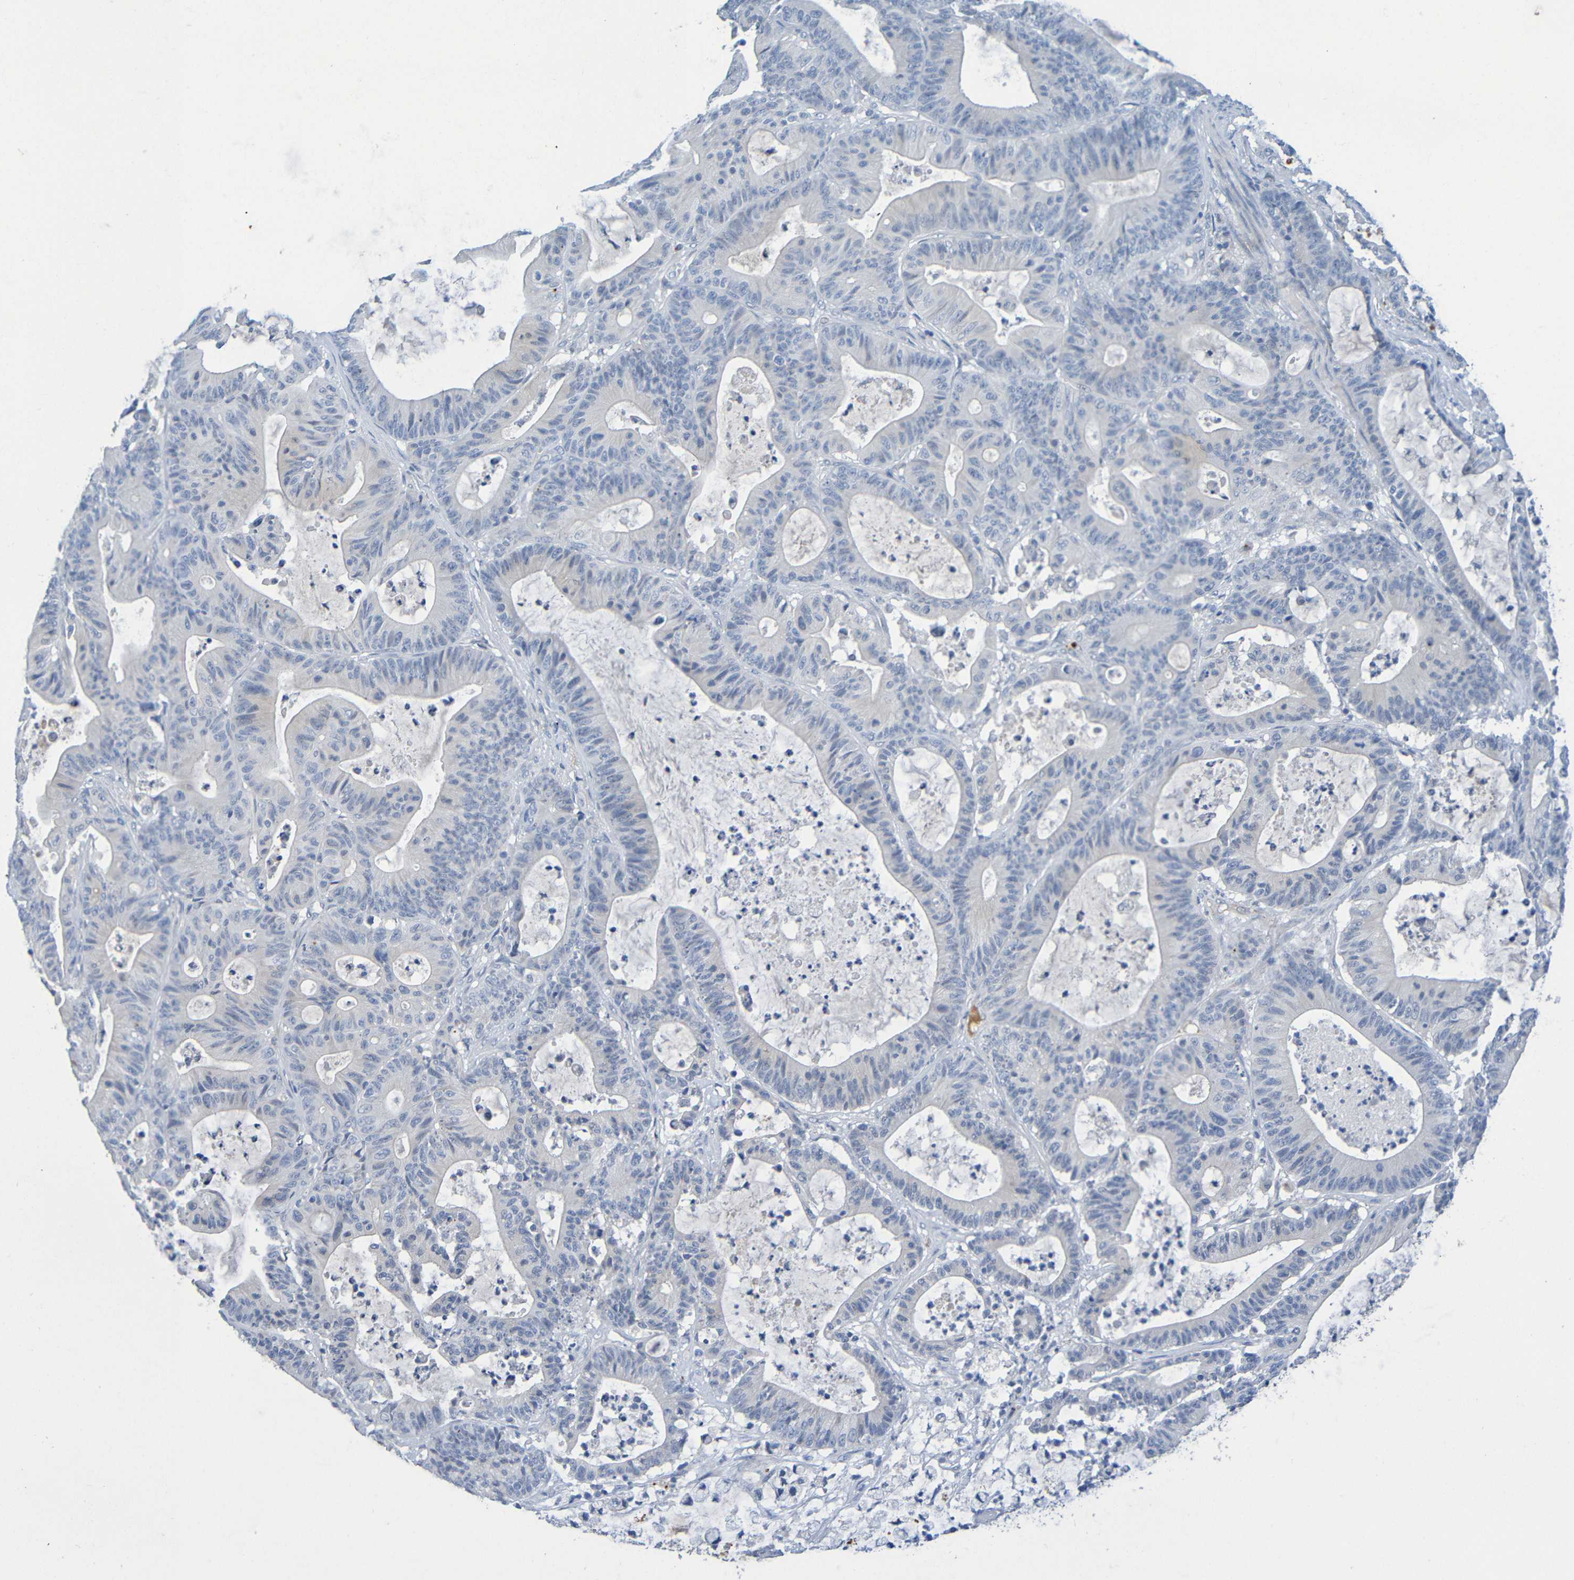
{"staining": {"intensity": "moderate", "quantity": "<25%", "location": "cytoplasmic/membranous"}, "tissue": "colorectal cancer", "cell_type": "Tumor cells", "image_type": "cancer", "snomed": [{"axis": "morphology", "description": "Adenocarcinoma, NOS"}, {"axis": "topography", "description": "Colon"}], "caption": "There is low levels of moderate cytoplasmic/membranous staining in tumor cells of colorectal cancer, as demonstrated by immunohistochemical staining (brown color).", "gene": "IL10", "patient": {"sex": "female", "age": 84}}